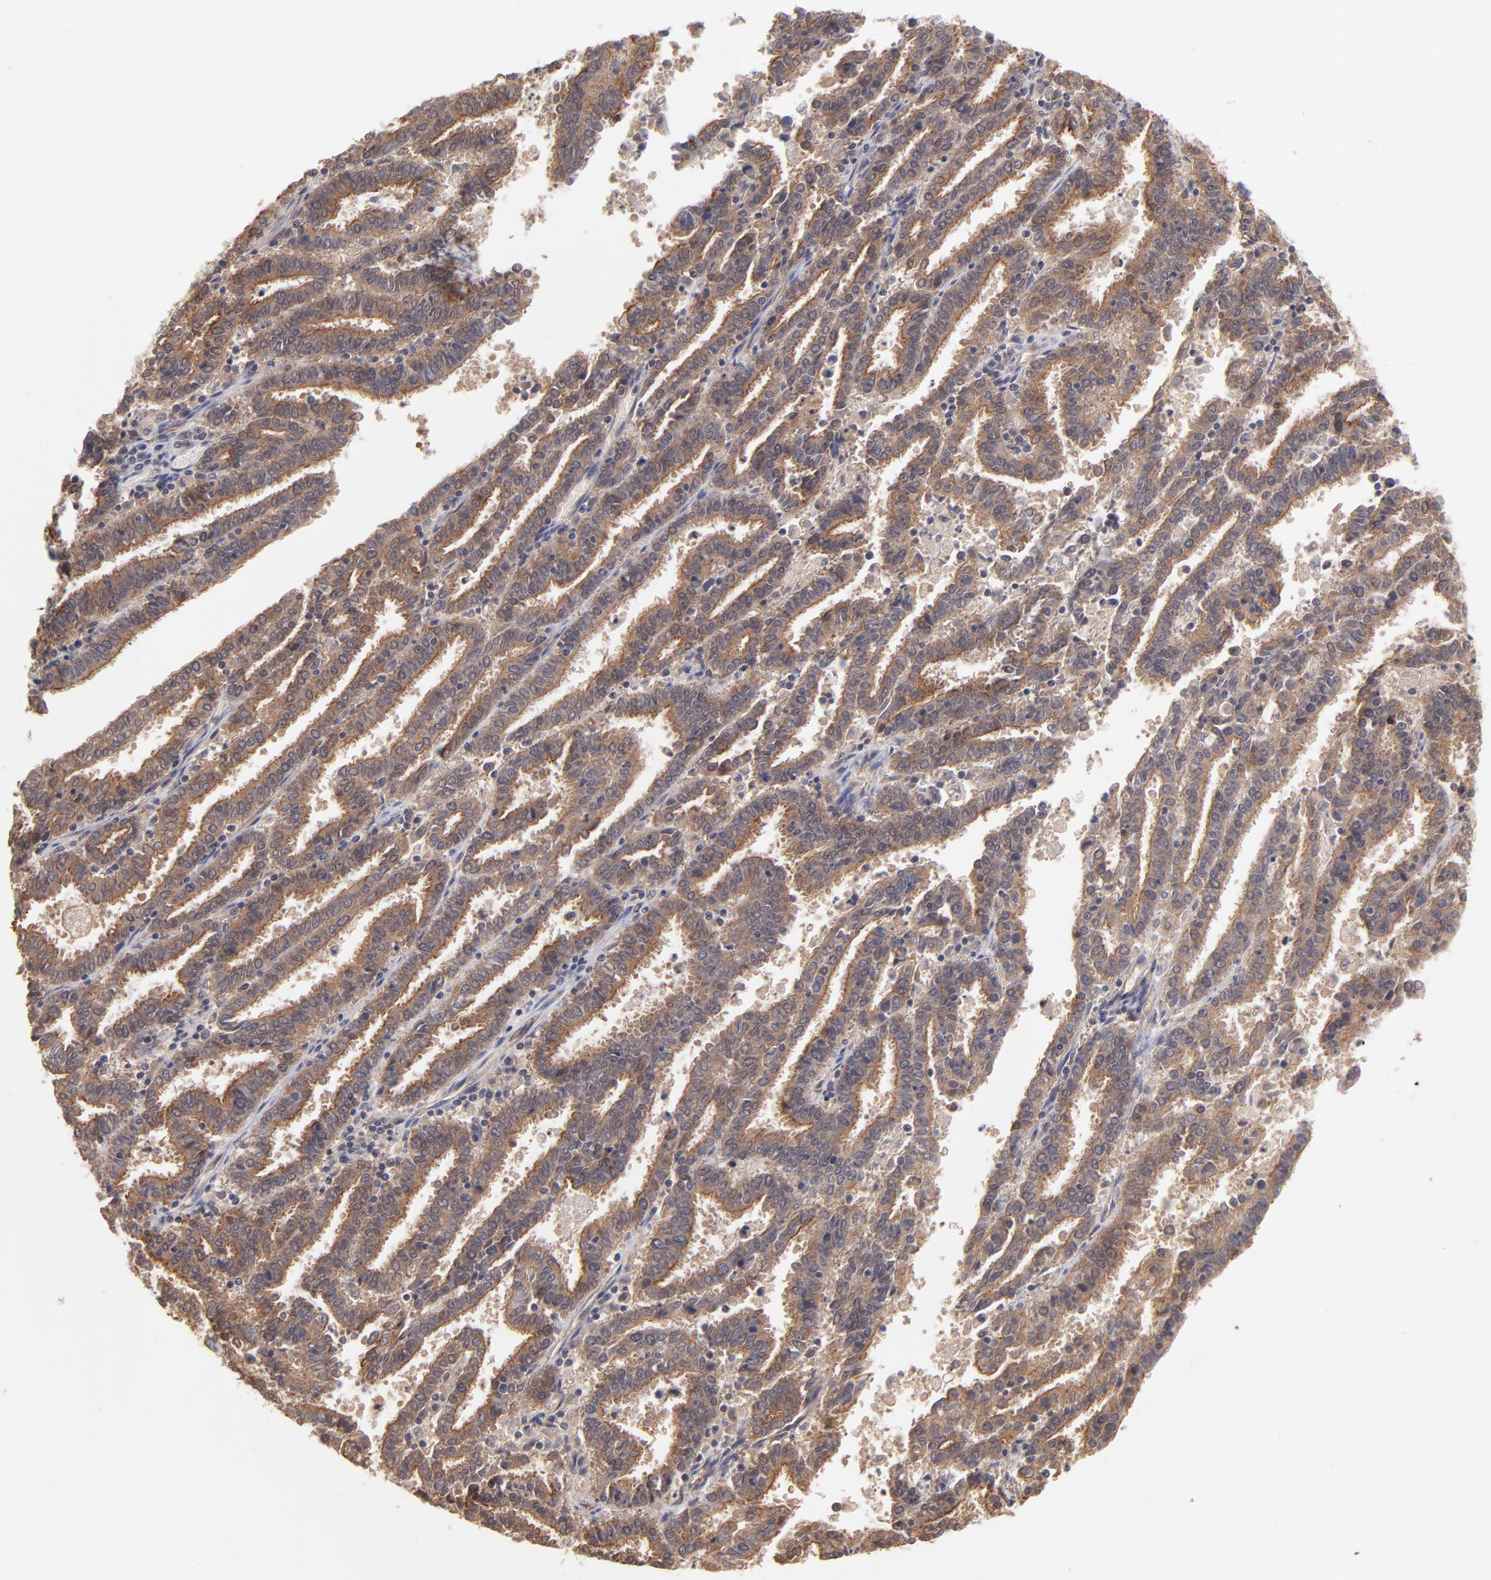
{"staining": {"intensity": "moderate", "quantity": ">75%", "location": "cytoplasmic/membranous"}, "tissue": "endometrial cancer", "cell_type": "Tumor cells", "image_type": "cancer", "snomed": [{"axis": "morphology", "description": "Adenocarcinoma, NOS"}, {"axis": "topography", "description": "Uterus"}], "caption": "IHC staining of endometrial cancer (adenocarcinoma), which exhibits medium levels of moderate cytoplasmic/membranous positivity in approximately >75% of tumor cells indicating moderate cytoplasmic/membranous protein staining. The staining was performed using DAB (brown) for protein detection and nuclei were counterstained in hematoxylin (blue).", "gene": "STAP2", "patient": {"sex": "female", "age": 83}}